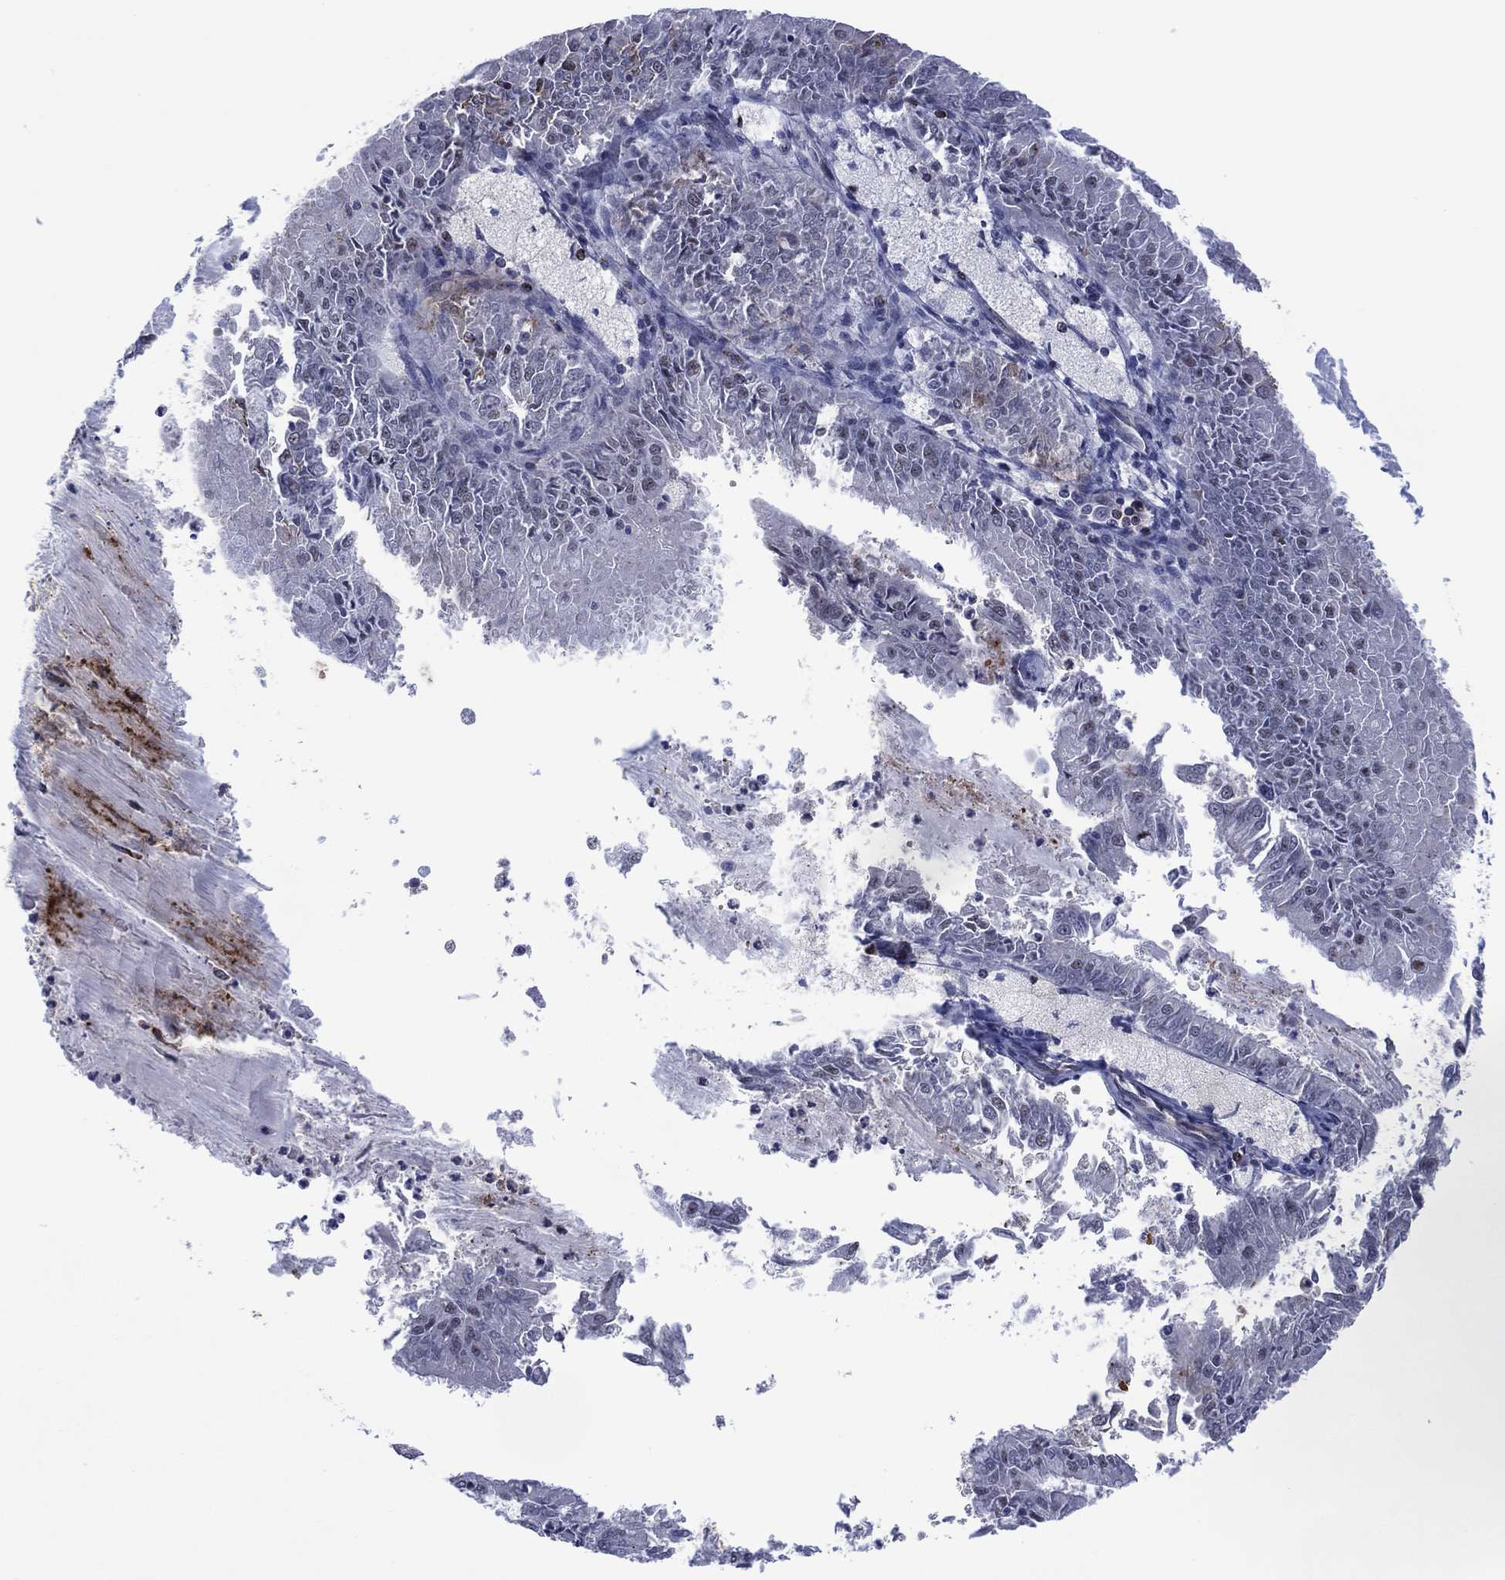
{"staining": {"intensity": "negative", "quantity": "none", "location": "none"}, "tissue": "endometrial cancer", "cell_type": "Tumor cells", "image_type": "cancer", "snomed": [{"axis": "morphology", "description": "Adenocarcinoma, NOS"}, {"axis": "topography", "description": "Endometrium"}], "caption": "Human endometrial cancer (adenocarcinoma) stained for a protein using IHC reveals no expression in tumor cells.", "gene": "DPP4", "patient": {"sex": "female", "age": 57}}